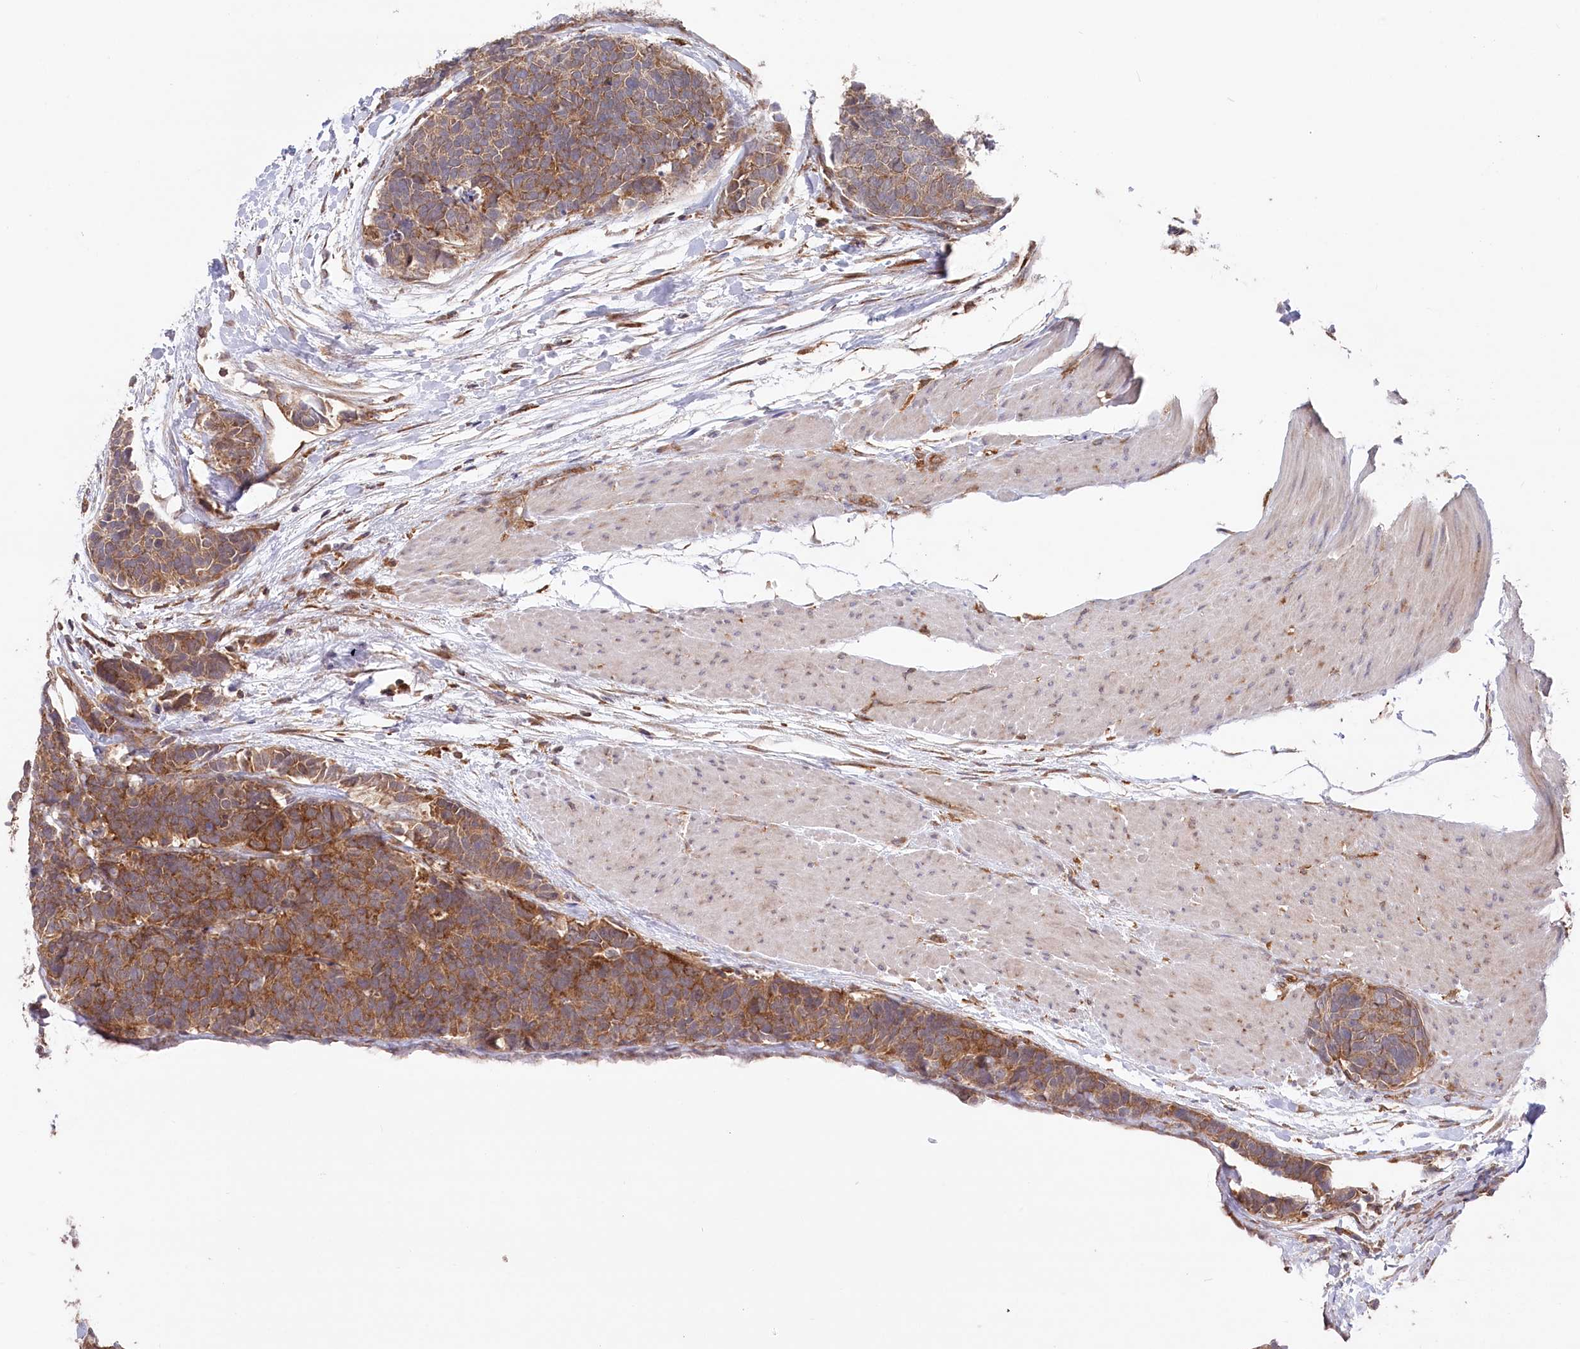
{"staining": {"intensity": "moderate", "quantity": ">75%", "location": "cytoplasmic/membranous"}, "tissue": "carcinoid", "cell_type": "Tumor cells", "image_type": "cancer", "snomed": [{"axis": "morphology", "description": "Carcinoma, NOS"}, {"axis": "morphology", "description": "Carcinoid, malignant, NOS"}, {"axis": "topography", "description": "Urinary bladder"}], "caption": "About >75% of tumor cells in human carcinoid show moderate cytoplasmic/membranous protein expression as visualized by brown immunohistochemical staining.", "gene": "PPP1R21", "patient": {"sex": "male", "age": 57}}